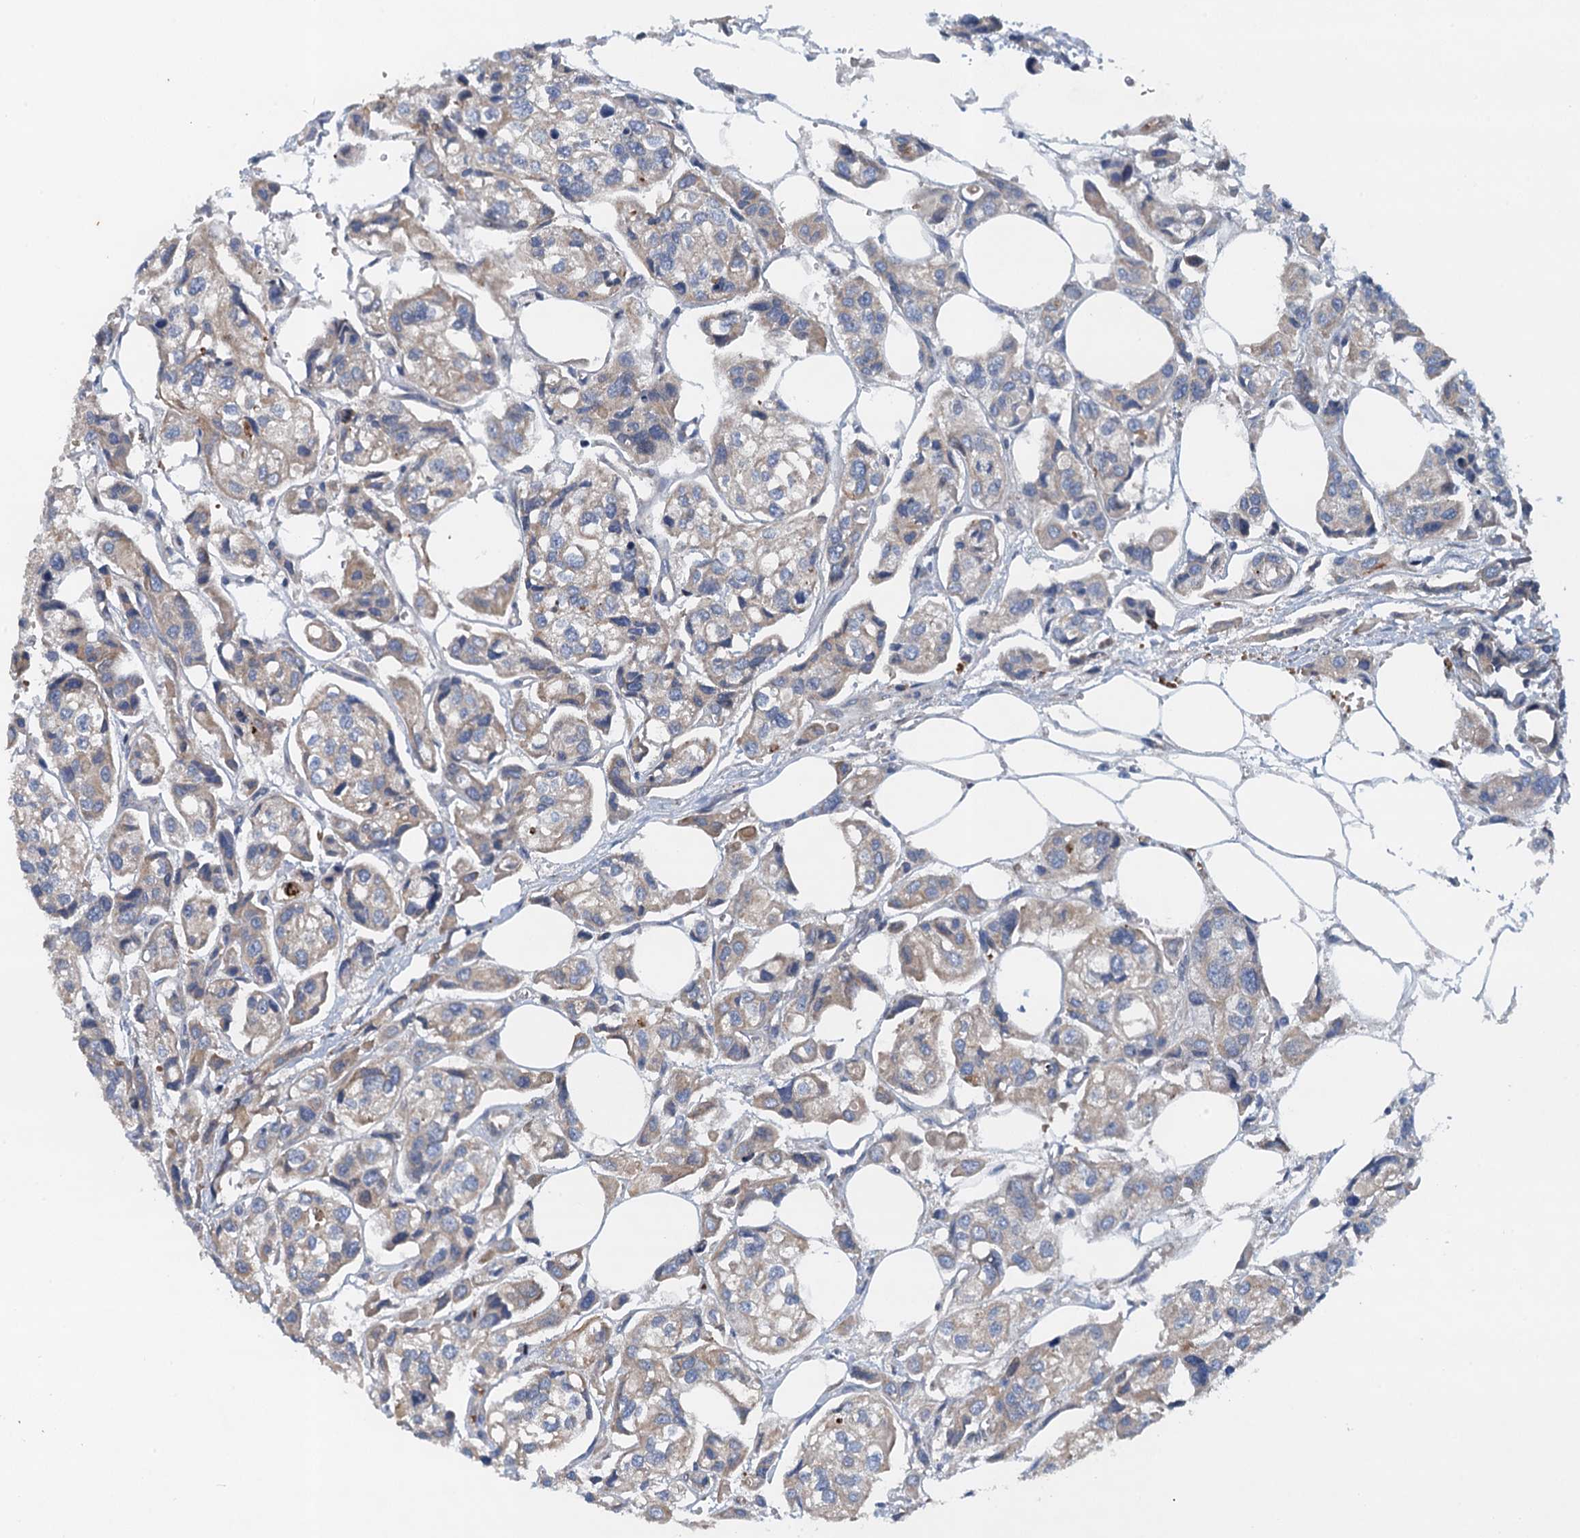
{"staining": {"intensity": "weak", "quantity": "<25%", "location": "cytoplasmic/membranous"}, "tissue": "urothelial cancer", "cell_type": "Tumor cells", "image_type": "cancer", "snomed": [{"axis": "morphology", "description": "Urothelial carcinoma, High grade"}, {"axis": "topography", "description": "Urinary bladder"}], "caption": "Urothelial cancer was stained to show a protein in brown. There is no significant expression in tumor cells.", "gene": "NBEA", "patient": {"sex": "male", "age": 67}}